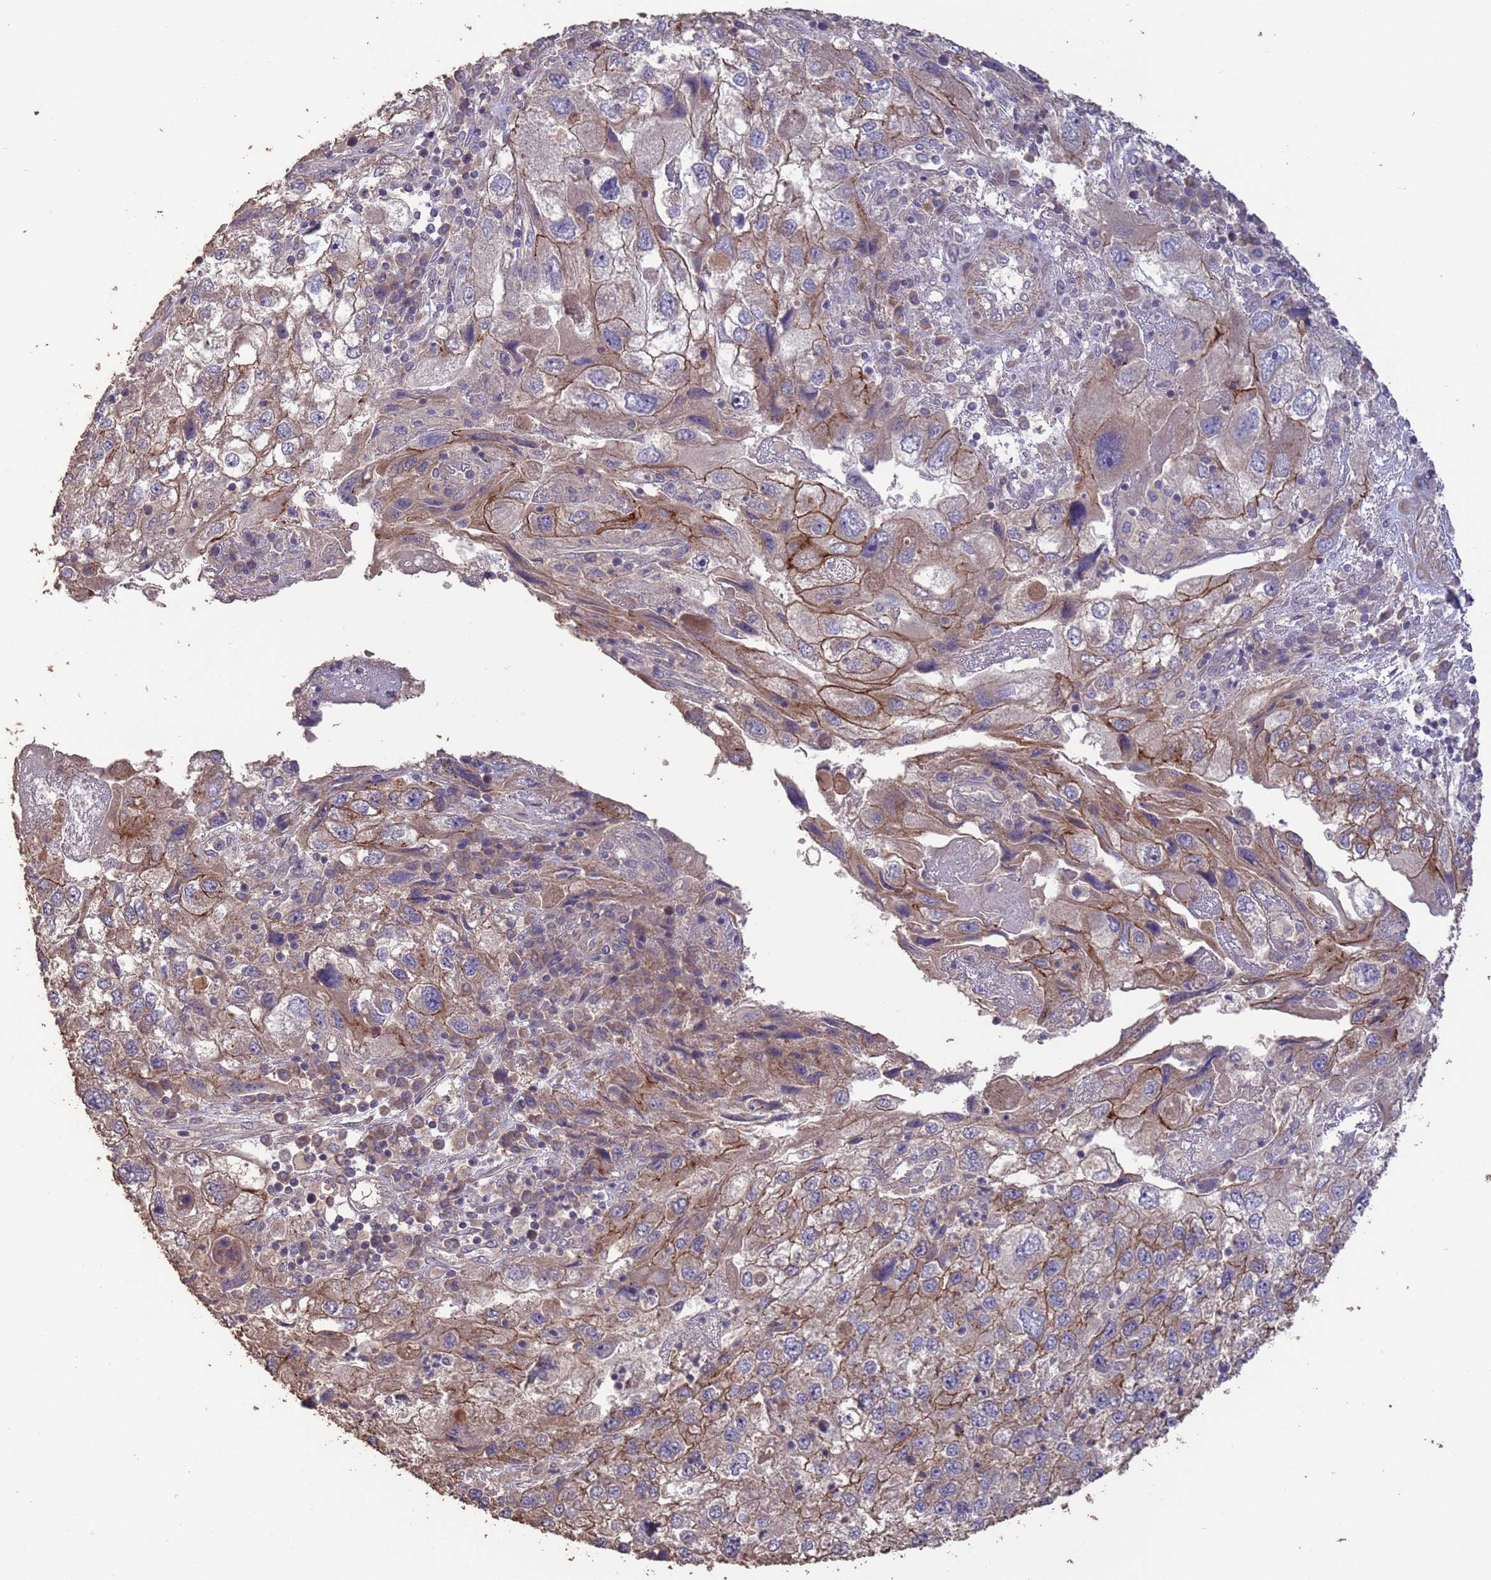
{"staining": {"intensity": "moderate", "quantity": "25%-75%", "location": "cytoplasmic/membranous"}, "tissue": "endometrial cancer", "cell_type": "Tumor cells", "image_type": "cancer", "snomed": [{"axis": "morphology", "description": "Adenocarcinoma, NOS"}, {"axis": "topography", "description": "Endometrium"}], "caption": "About 25%-75% of tumor cells in human adenocarcinoma (endometrial) demonstrate moderate cytoplasmic/membranous protein staining as visualized by brown immunohistochemical staining.", "gene": "SLC9B2", "patient": {"sex": "female", "age": 49}}